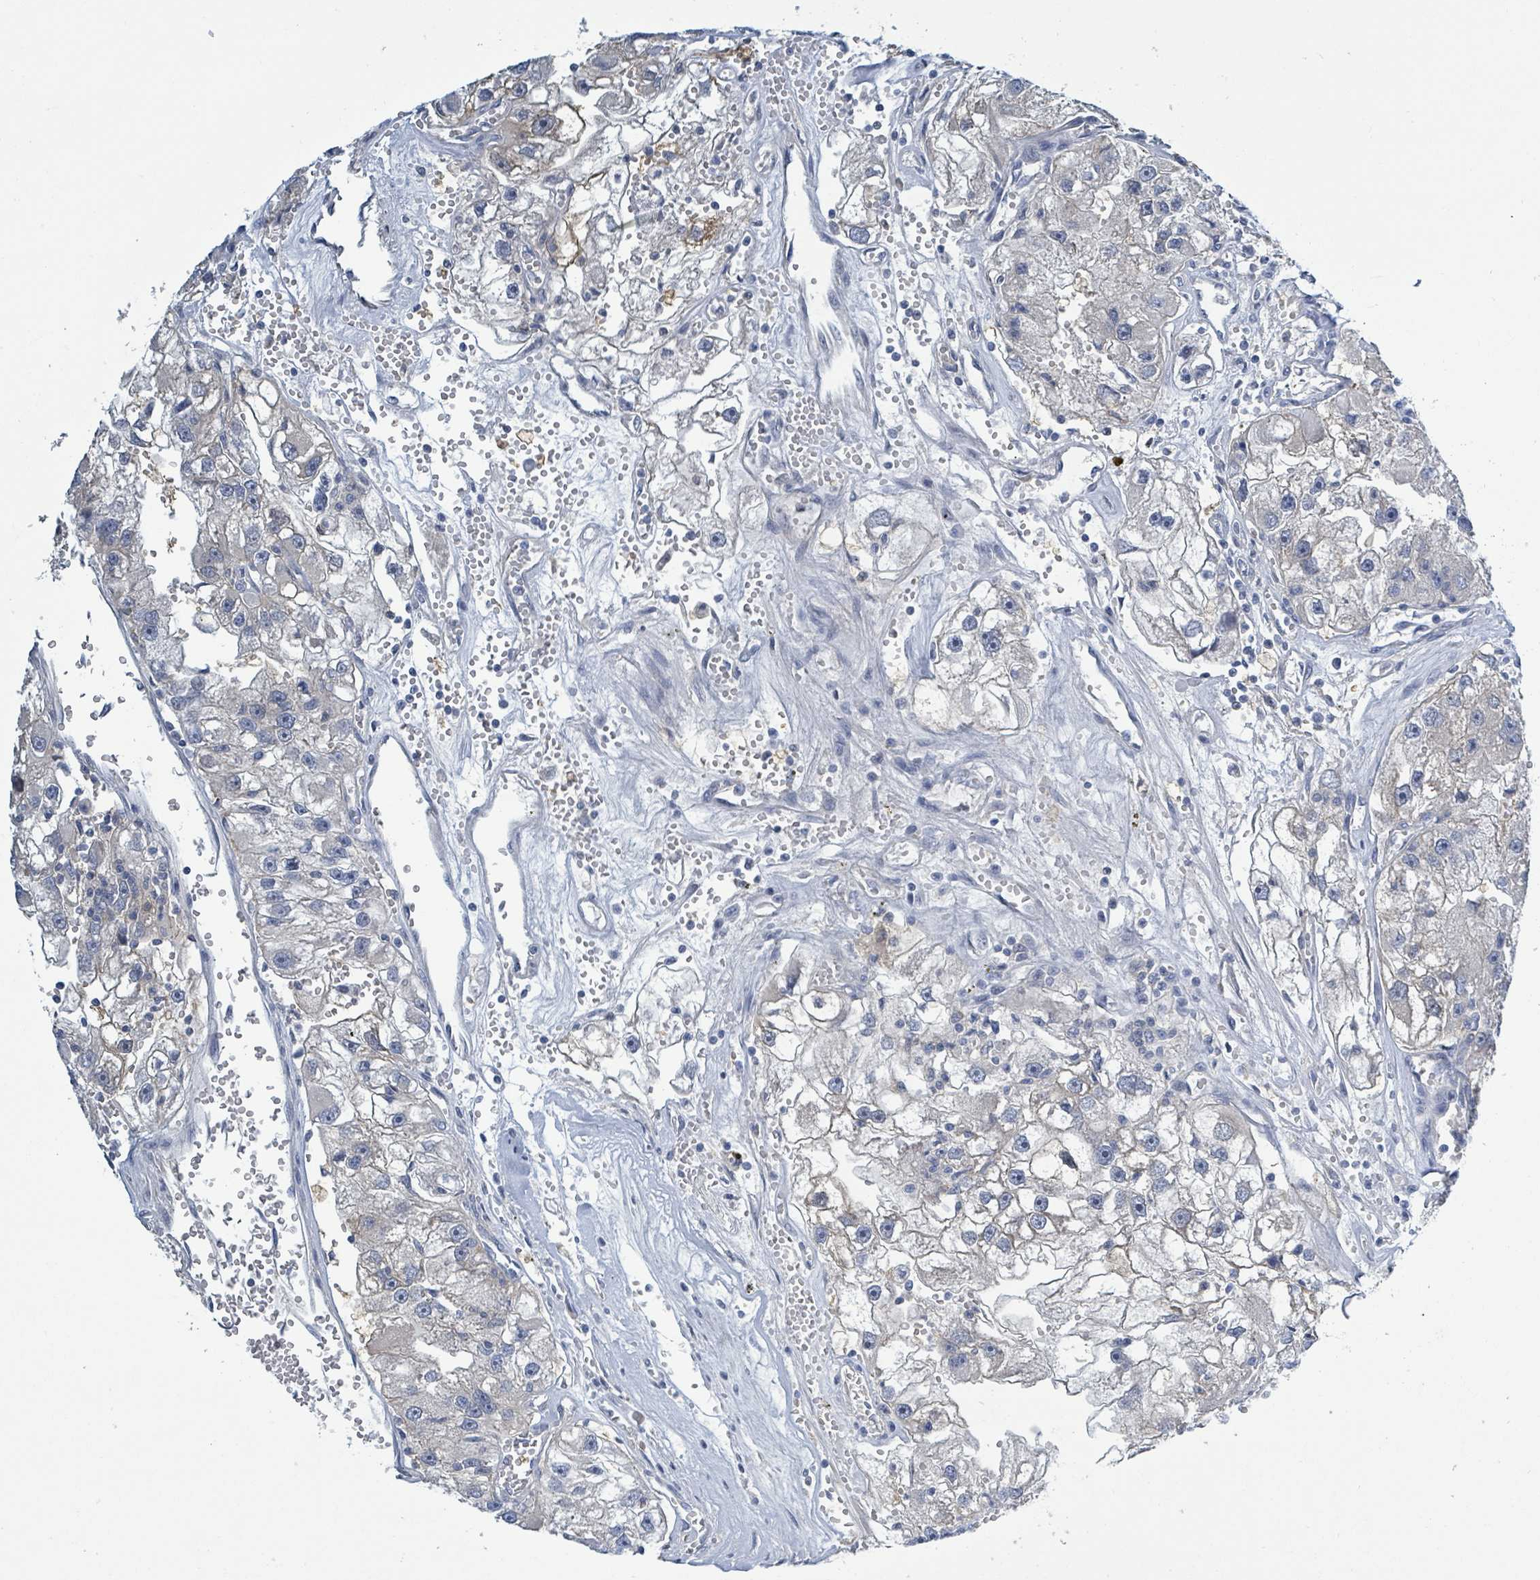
{"staining": {"intensity": "negative", "quantity": "none", "location": "none"}, "tissue": "renal cancer", "cell_type": "Tumor cells", "image_type": "cancer", "snomed": [{"axis": "morphology", "description": "Adenocarcinoma, NOS"}, {"axis": "topography", "description": "Kidney"}], "caption": "Immunohistochemistry (IHC) histopathology image of neoplastic tissue: human renal cancer stained with DAB reveals no significant protein staining in tumor cells.", "gene": "DGKZ", "patient": {"sex": "male", "age": 63}}